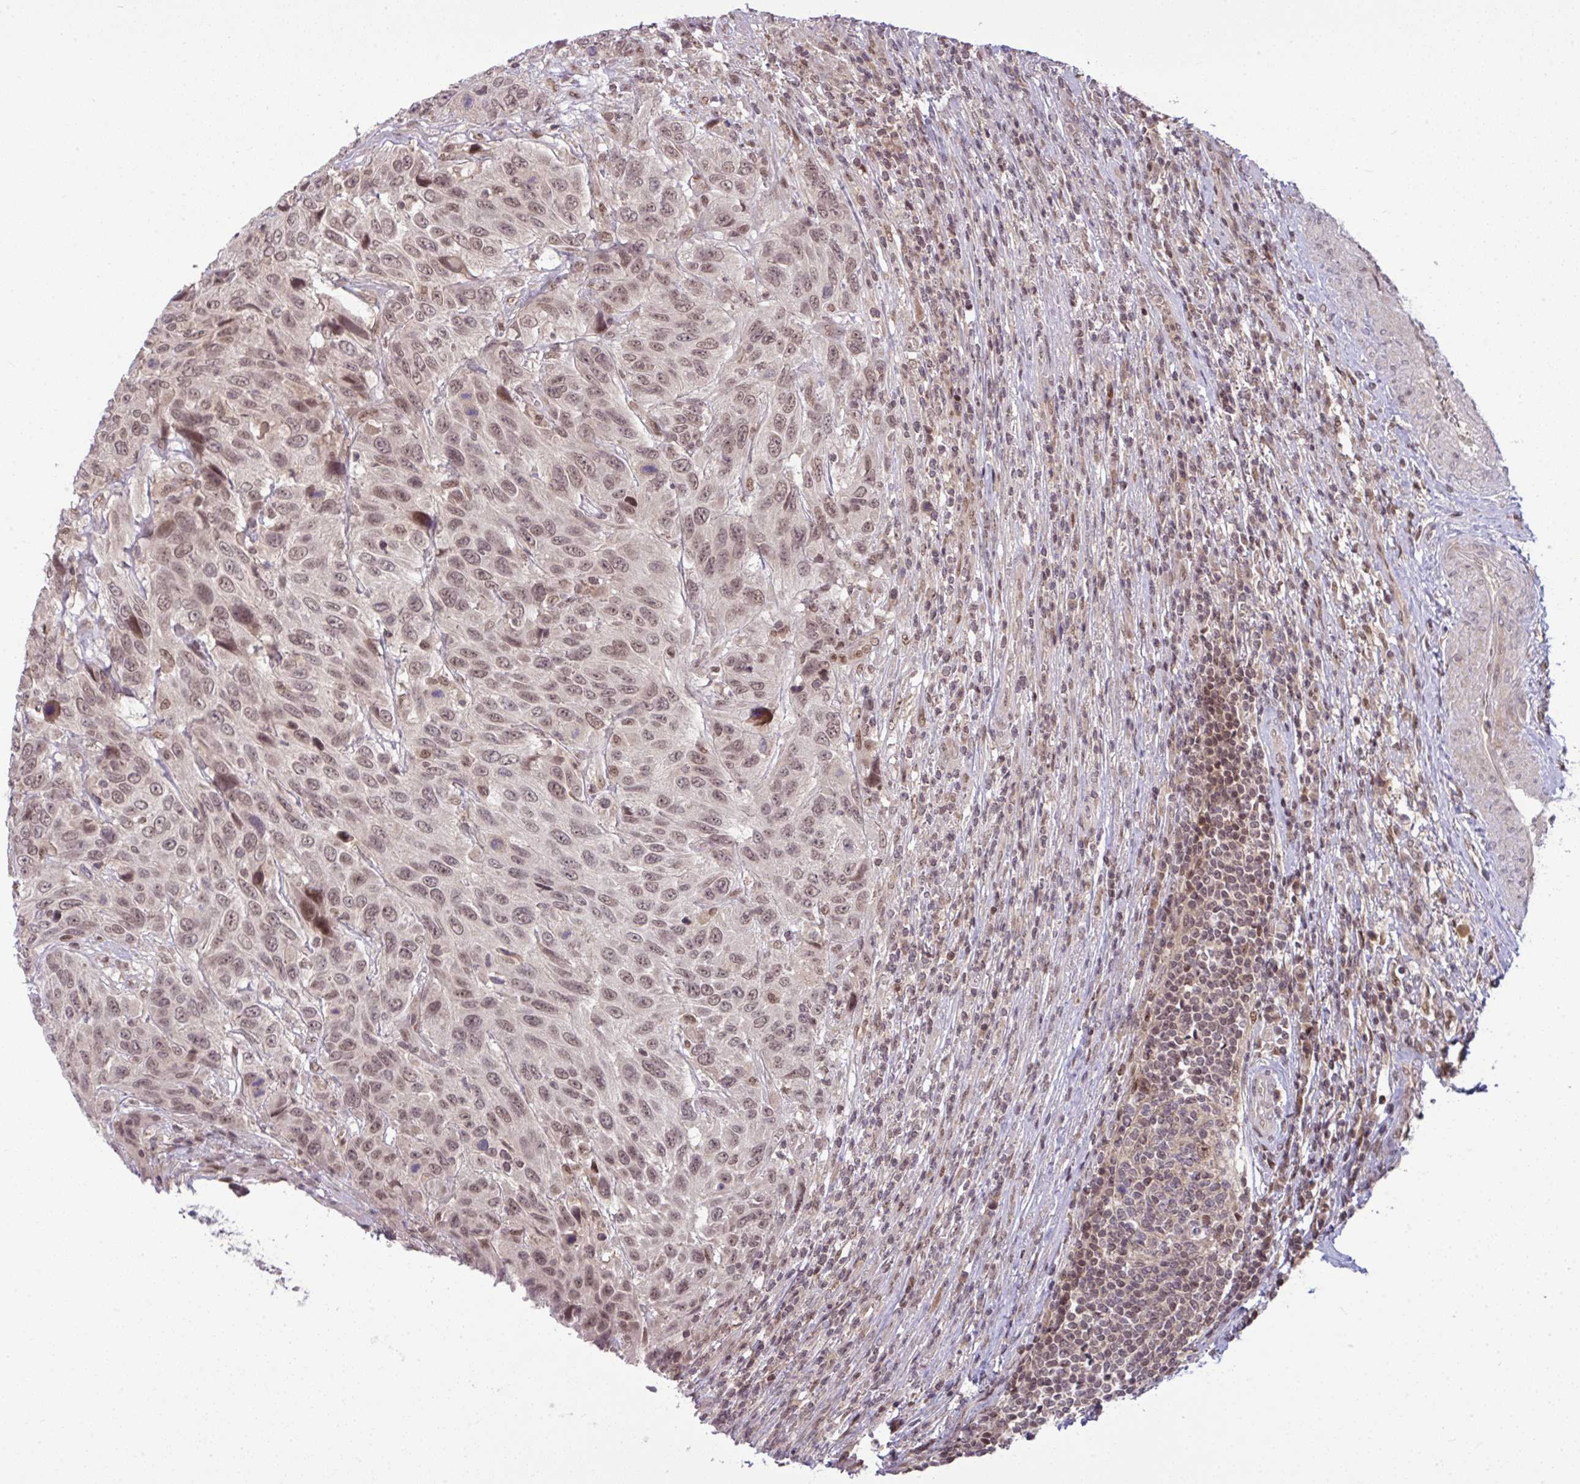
{"staining": {"intensity": "moderate", "quantity": ">75%", "location": "nuclear"}, "tissue": "urothelial cancer", "cell_type": "Tumor cells", "image_type": "cancer", "snomed": [{"axis": "morphology", "description": "Urothelial carcinoma, High grade"}, {"axis": "topography", "description": "Urinary bladder"}], "caption": "Human urothelial carcinoma (high-grade) stained with a brown dye reveals moderate nuclear positive positivity in about >75% of tumor cells.", "gene": "KLF2", "patient": {"sex": "female", "age": 70}}